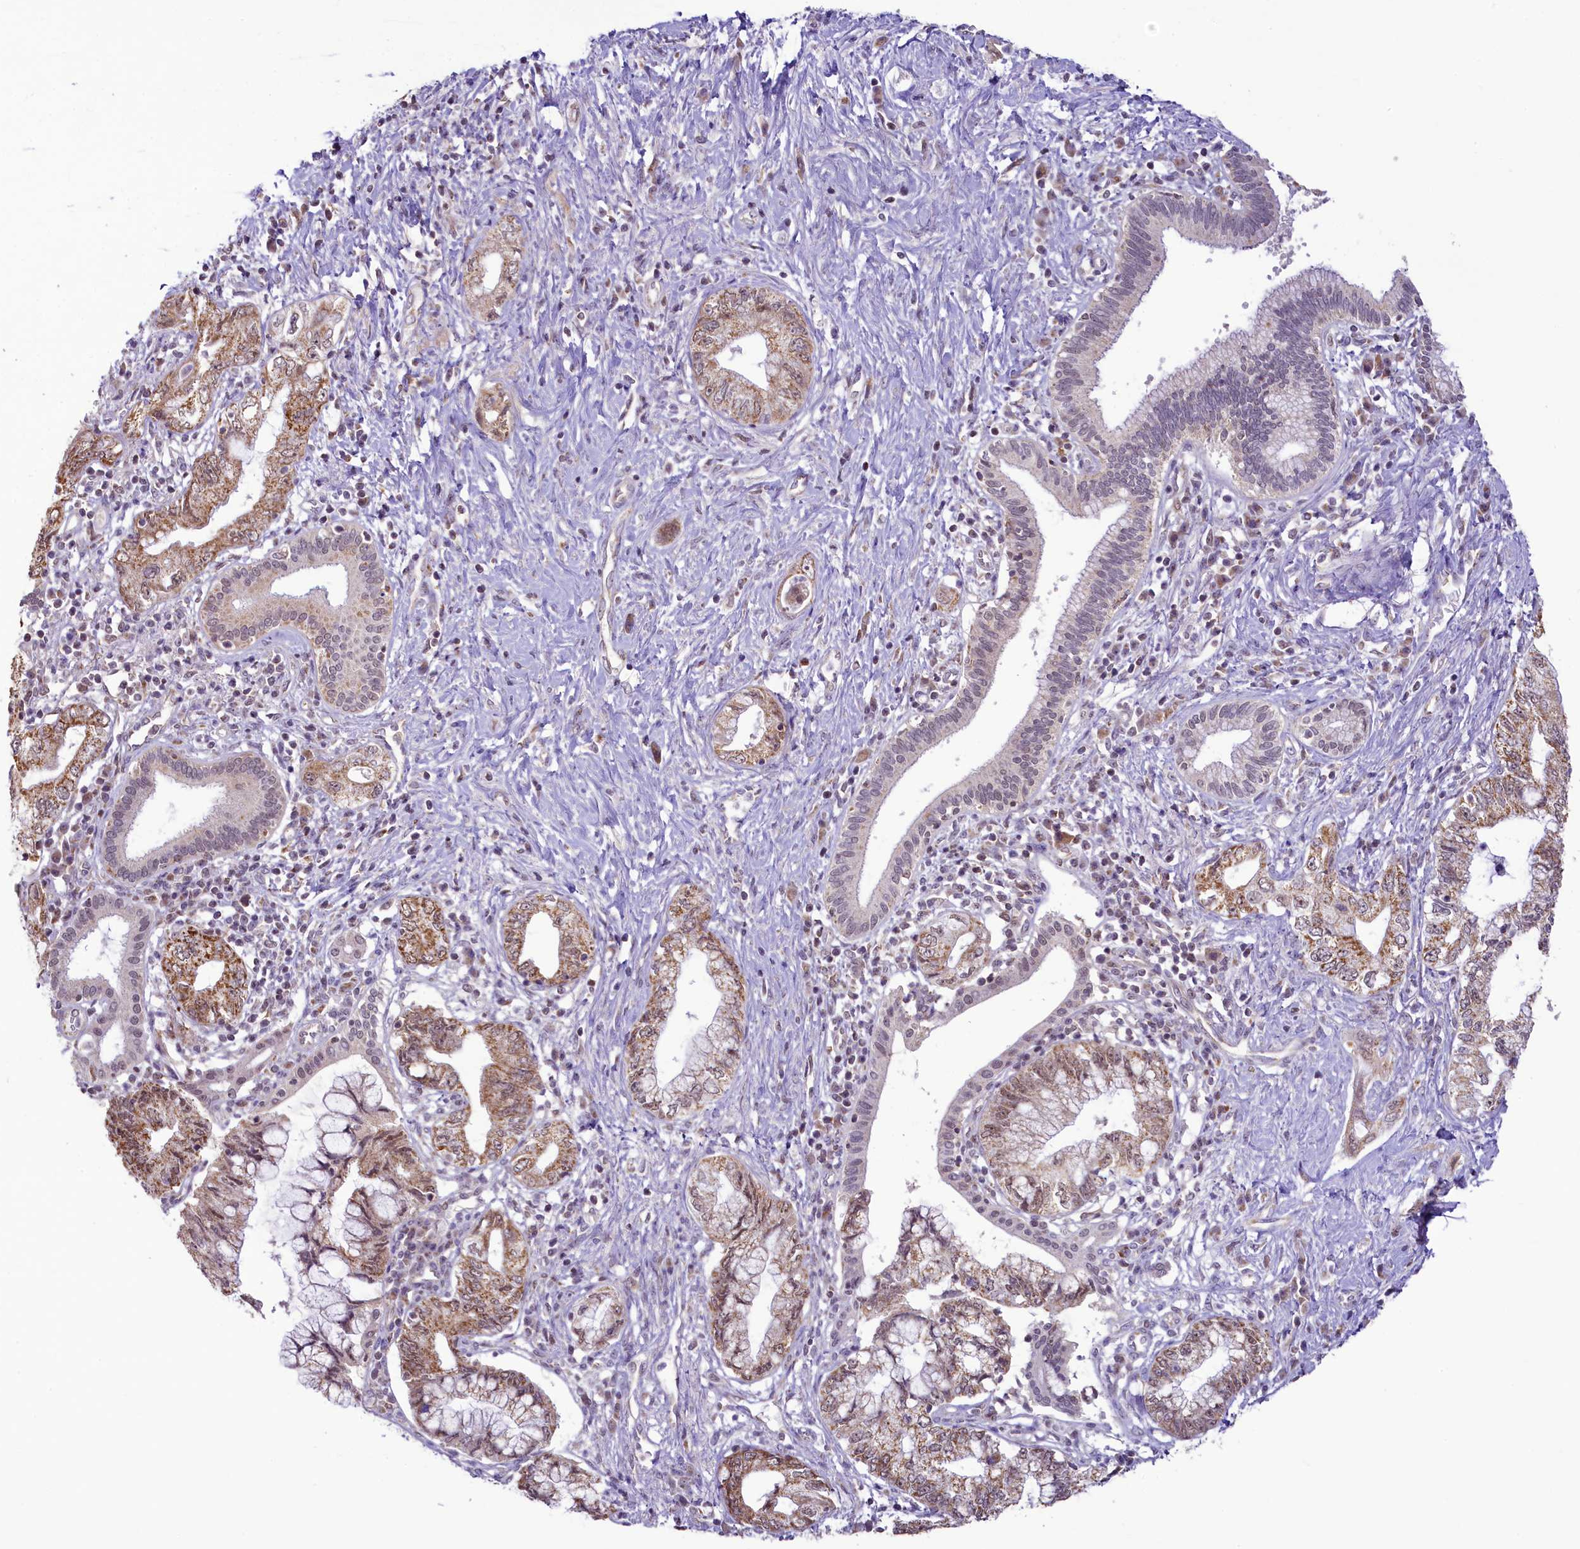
{"staining": {"intensity": "moderate", "quantity": ">75%", "location": "cytoplasmic/membranous"}, "tissue": "pancreatic cancer", "cell_type": "Tumor cells", "image_type": "cancer", "snomed": [{"axis": "morphology", "description": "Adenocarcinoma, NOS"}, {"axis": "topography", "description": "Pancreas"}], "caption": "Approximately >75% of tumor cells in human pancreatic adenocarcinoma display moderate cytoplasmic/membranous protein staining as visualized by brown immunohistochemical staining.", "gene": "PAF1", "patient": {"sex": "female", "age": 73}}